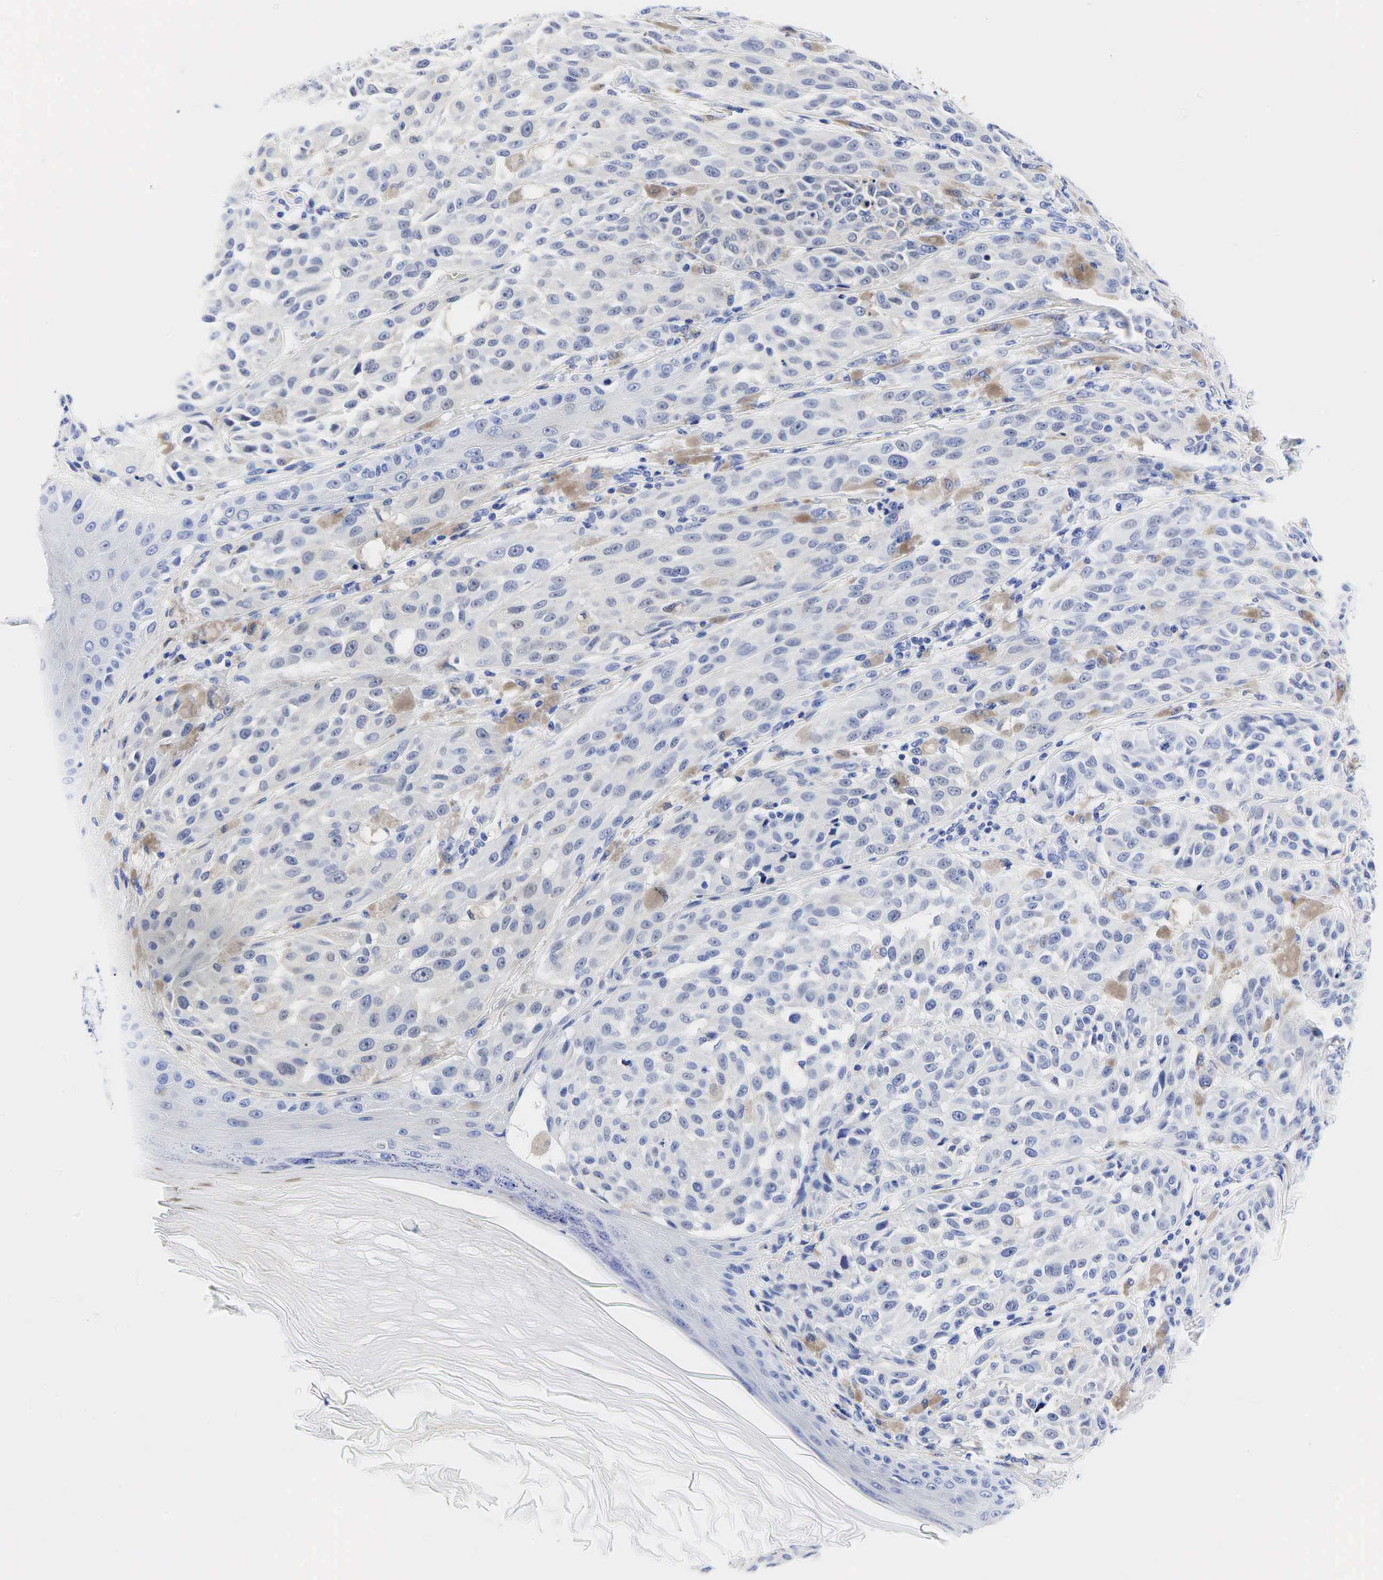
{"staining": {"intensity": "negative", "quantity": "none", "location": "none"}, "tissue": "melanoma", "cell_type": "Tumor cells", "image_type": "cancer", "snomed": [{"axis": "morphology", "description": "Malignant melanoma, NOS"}, {"axis": "topography", "description": "Skin"}], "caption": "This photomicrograph is of malignant melanoma stained with IHC to label a protein in brown with the nuclei are counter-stained blue. There is no staining in tumor cells.", "gene": "CEACAM5", "patient": {"sex": "male", "age": 44}}